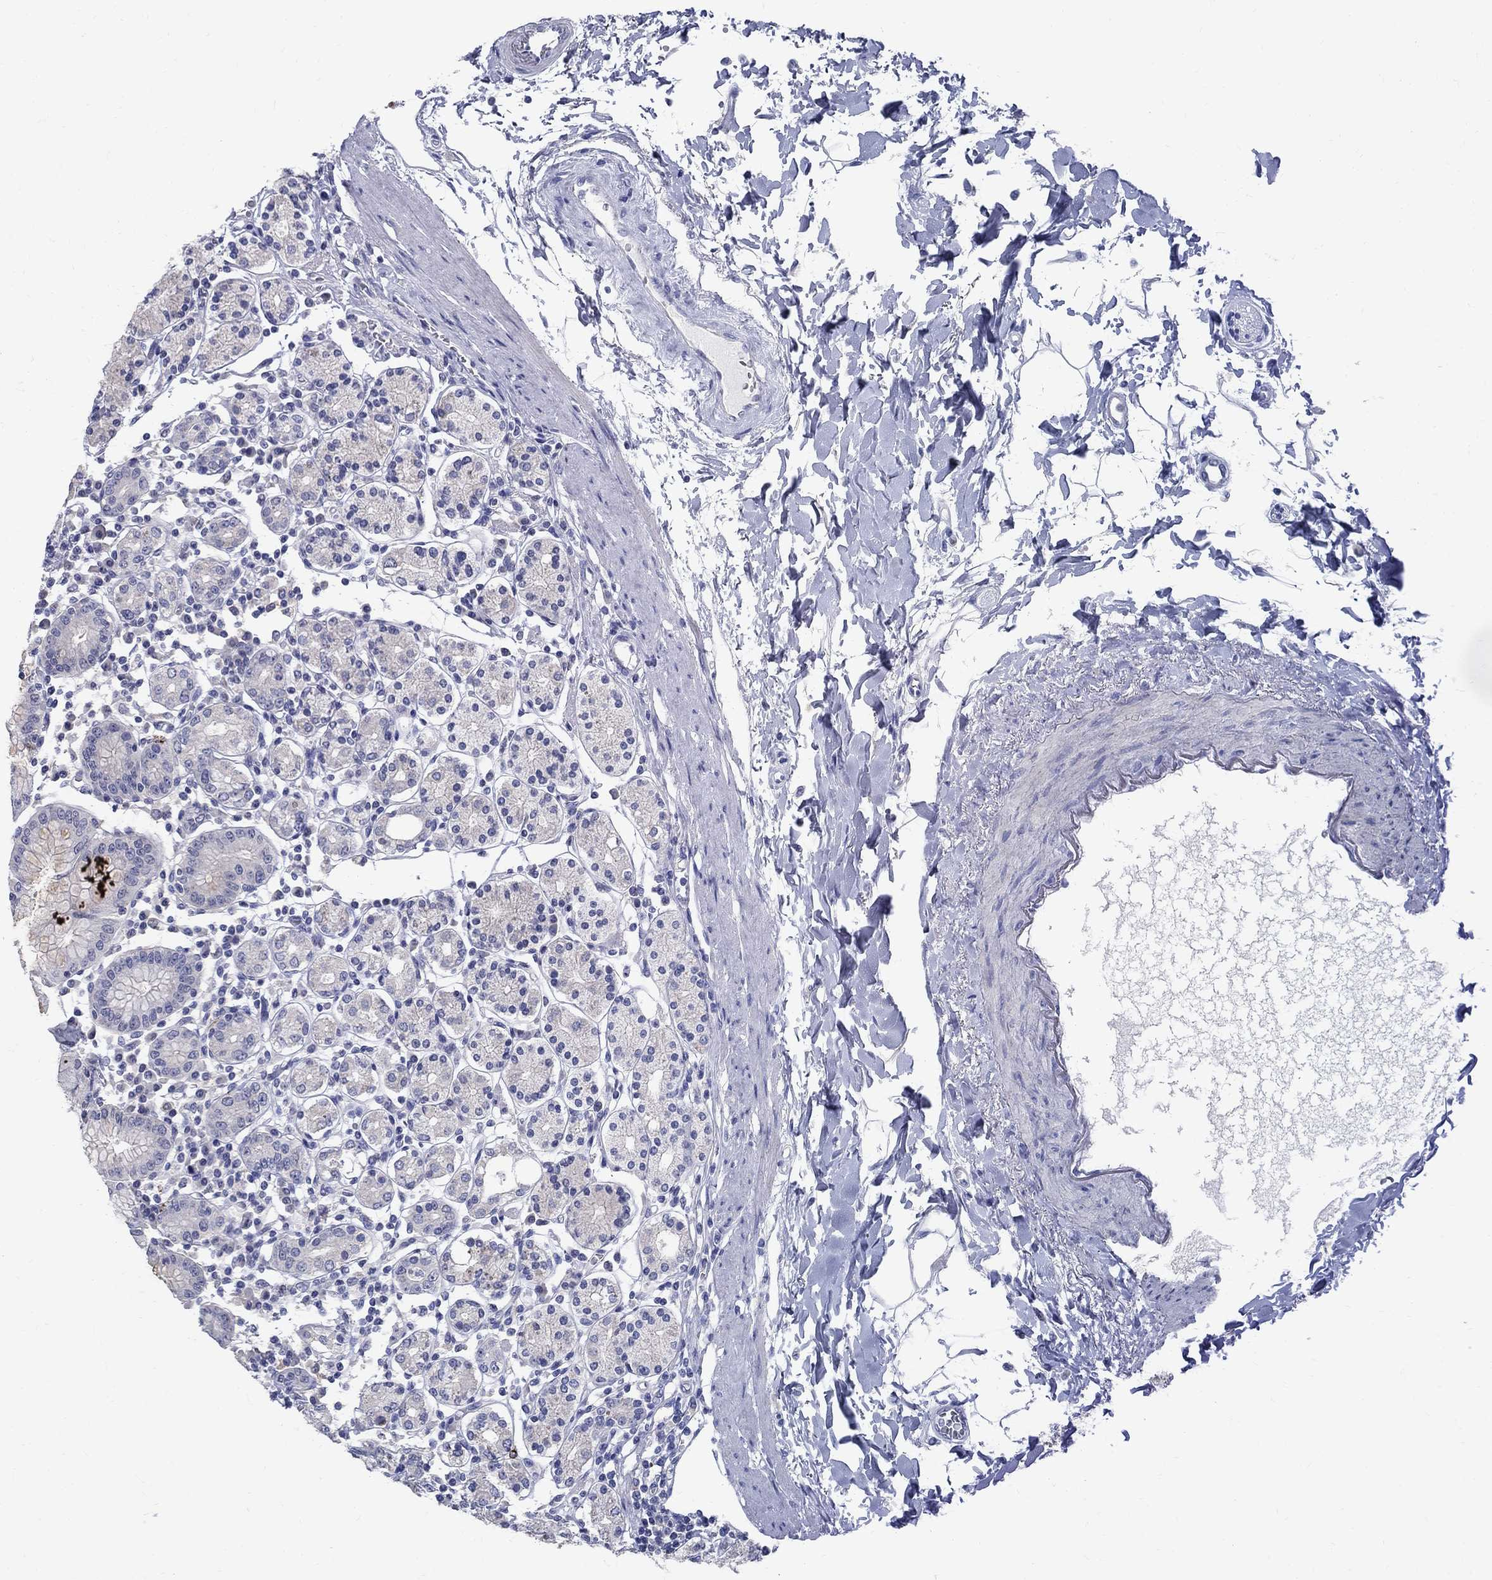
{"staining": {"intensity": "negative", "quantity": "none", "location": "none"}, "tissue": "stomach", "cell_type": "Glandular cells", "image_type": "normal", "snomed": [{"axis": "morphology", "description": "Normal tissue, NOS"}, {"axis": "topography", "description": "Stomach, upper"}, {"axis": "topography", "description": "Stomach"}], "caption": "IHC of normal human stomach exhibits no expression in glandular cells. (Brightfield microscopy of DAB (3,3'-diaminobenzidine) IHC at high magnification).", "gene": "TP53TG5", "patient": {"sex": "male", "age": 62}}